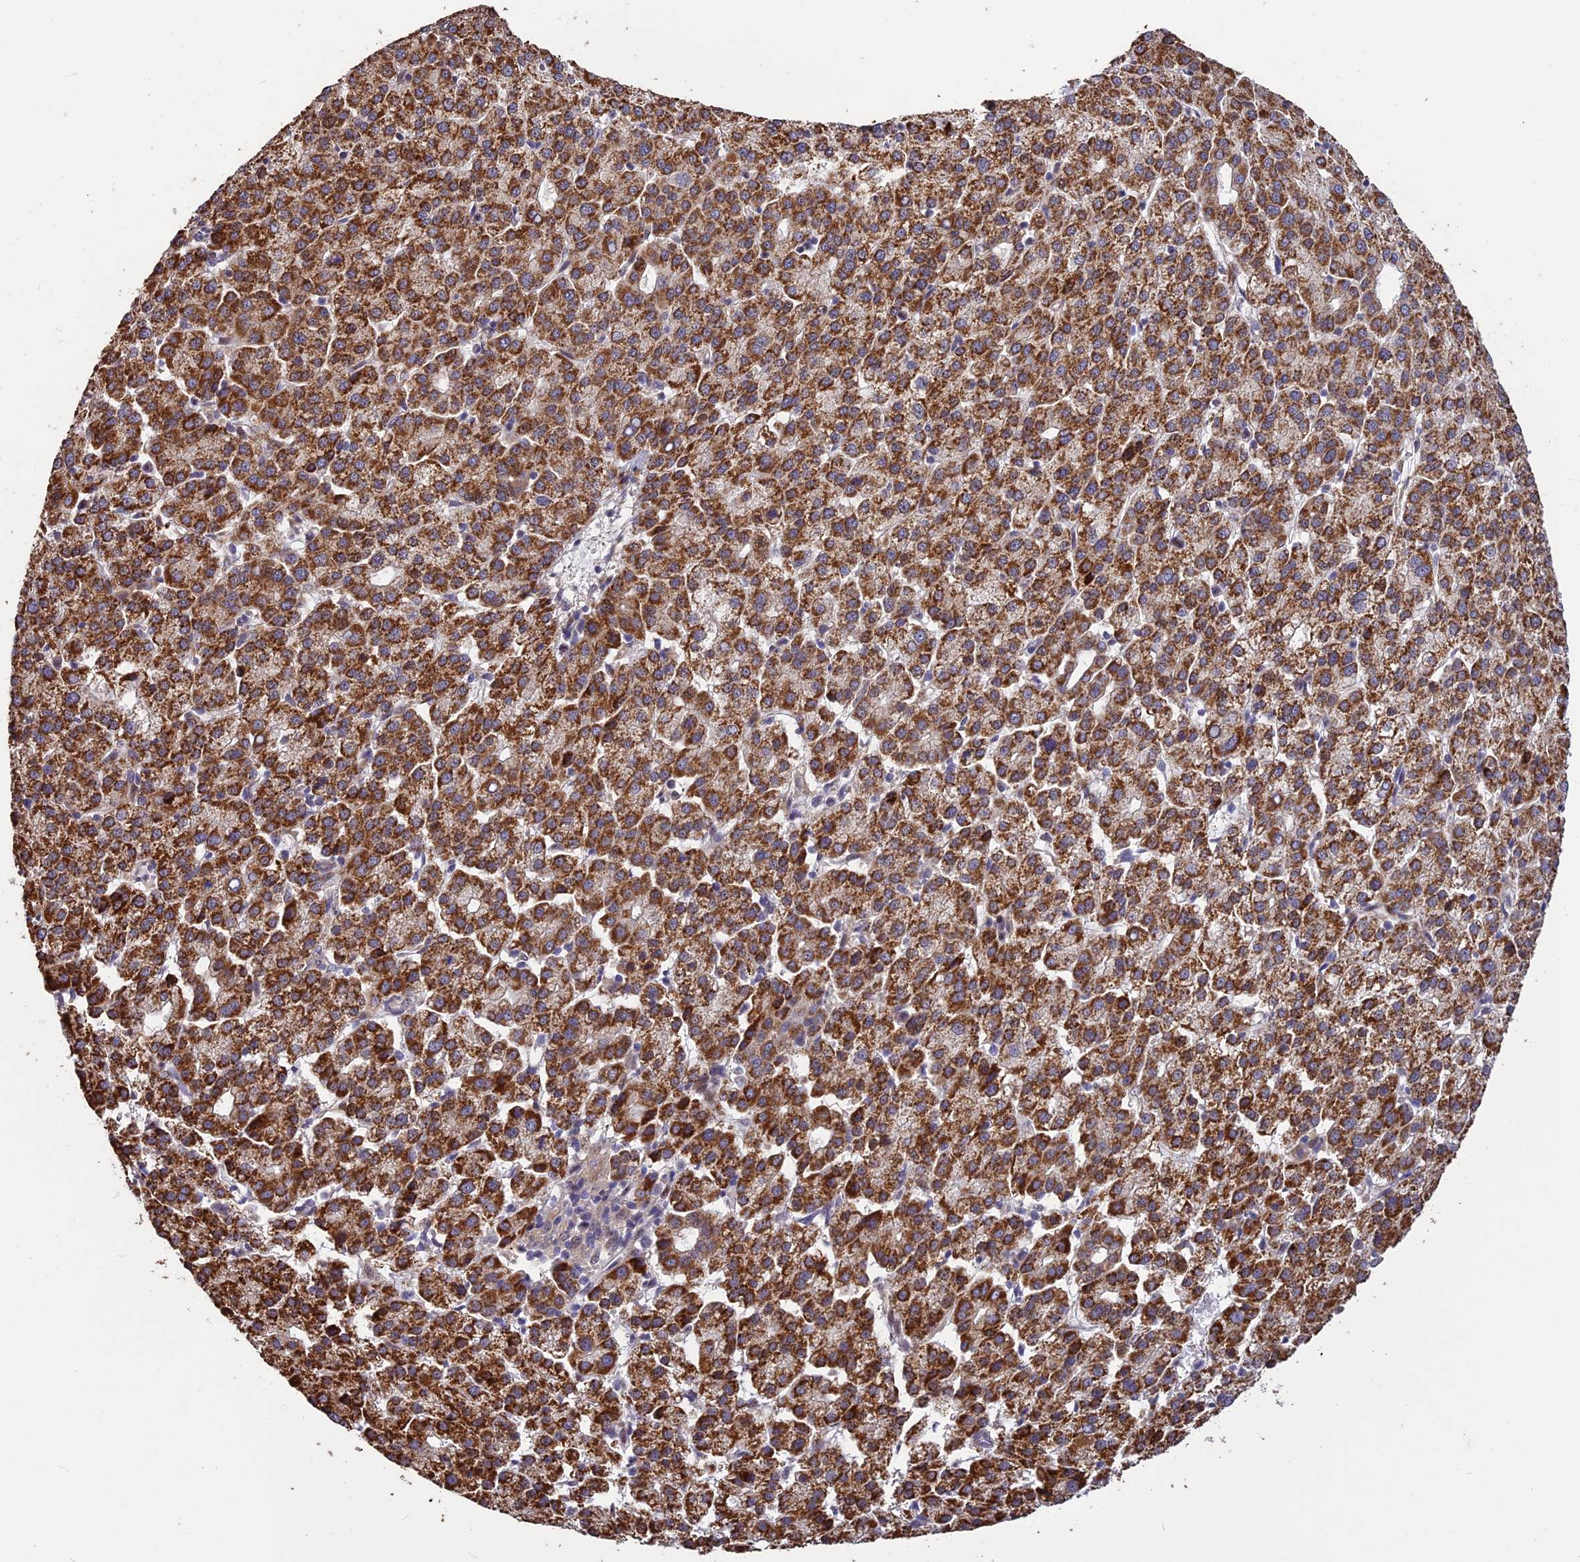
{"staining": {"intensity": "strong", "quantity": ">75%", "location": "cytoplasmic/membranous"}, "tissue": "liver cancer", "cell_type": "Tumor cells", "image_type": "cancer", "snomed": [{"axis": "morphology", "description": "Carcinoma, Hepatocellular, NOS"}, {"axis": "topography", "description": "Liver"}], "caption": "A high-resolution histopathology image shows IHC staining of liver cancer (hepatocellular carcinoma), which displays strong cytoplasmic/membranous expression in about >75% of tumor cells.", "gene": "SPG21", "patient": {"sex": "female", "age": 58}}